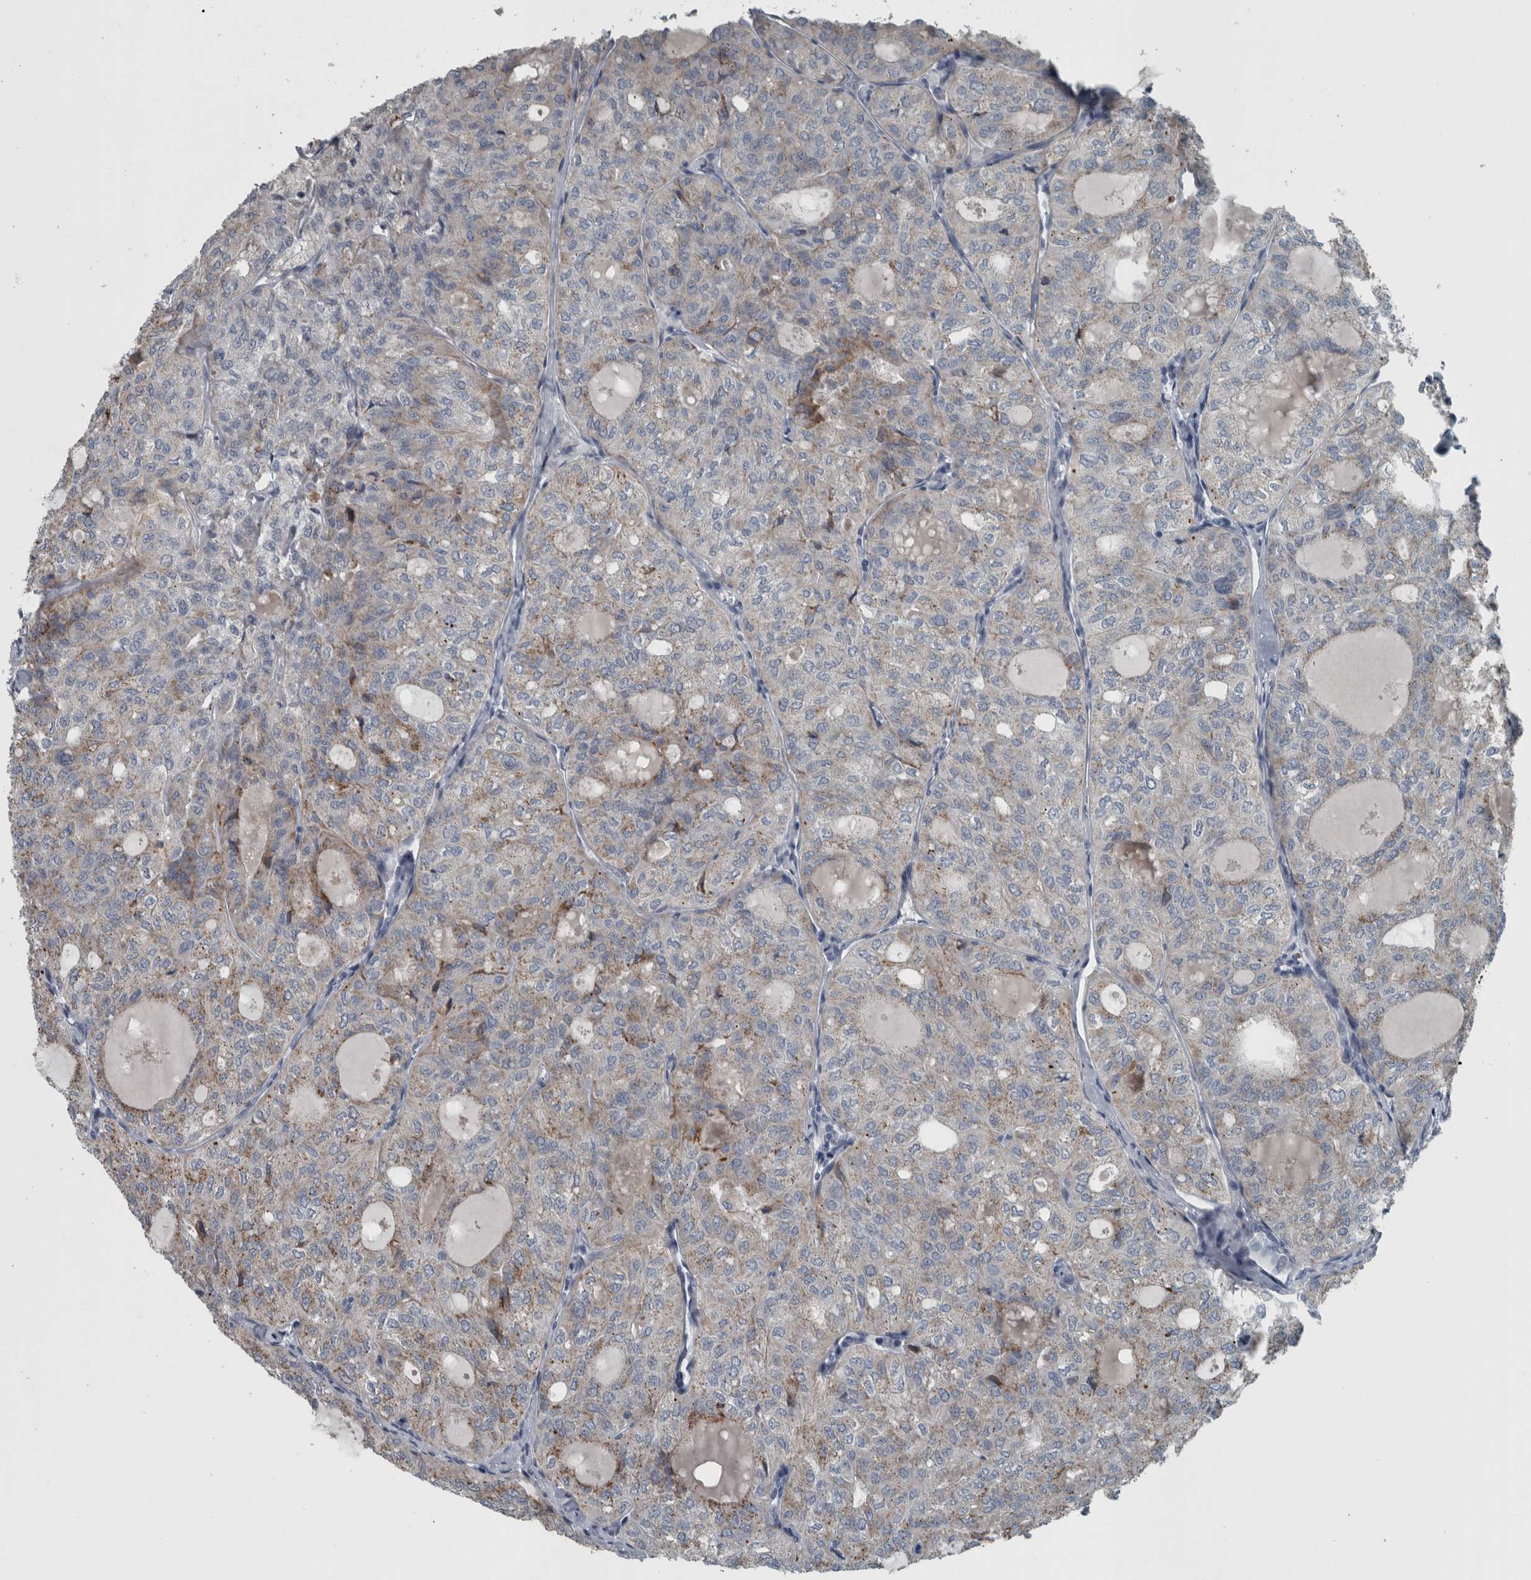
{"staining": {"intensity": "moderate", "quantity": "25%-75%", "location": "cytoplasmic/membranous"}, "tissue": "thyroid cancer", "cell_type": "Tumor cells", "image_type": "cancer", "snomed": [{"axis": "morphology", "description": "Follicular adenoma carcinoma, NOS"}, {"axis": "topography", "description": "Thyroid gland"}], "caption": "An image of human thyroid follicular adenoma carcinoma stained for a protein demonstrates moderate cytoplasmic/membranous brown staining in tumor cells.", "gene": "KRT20", "patient": {"sex": "male", "age": 75}}